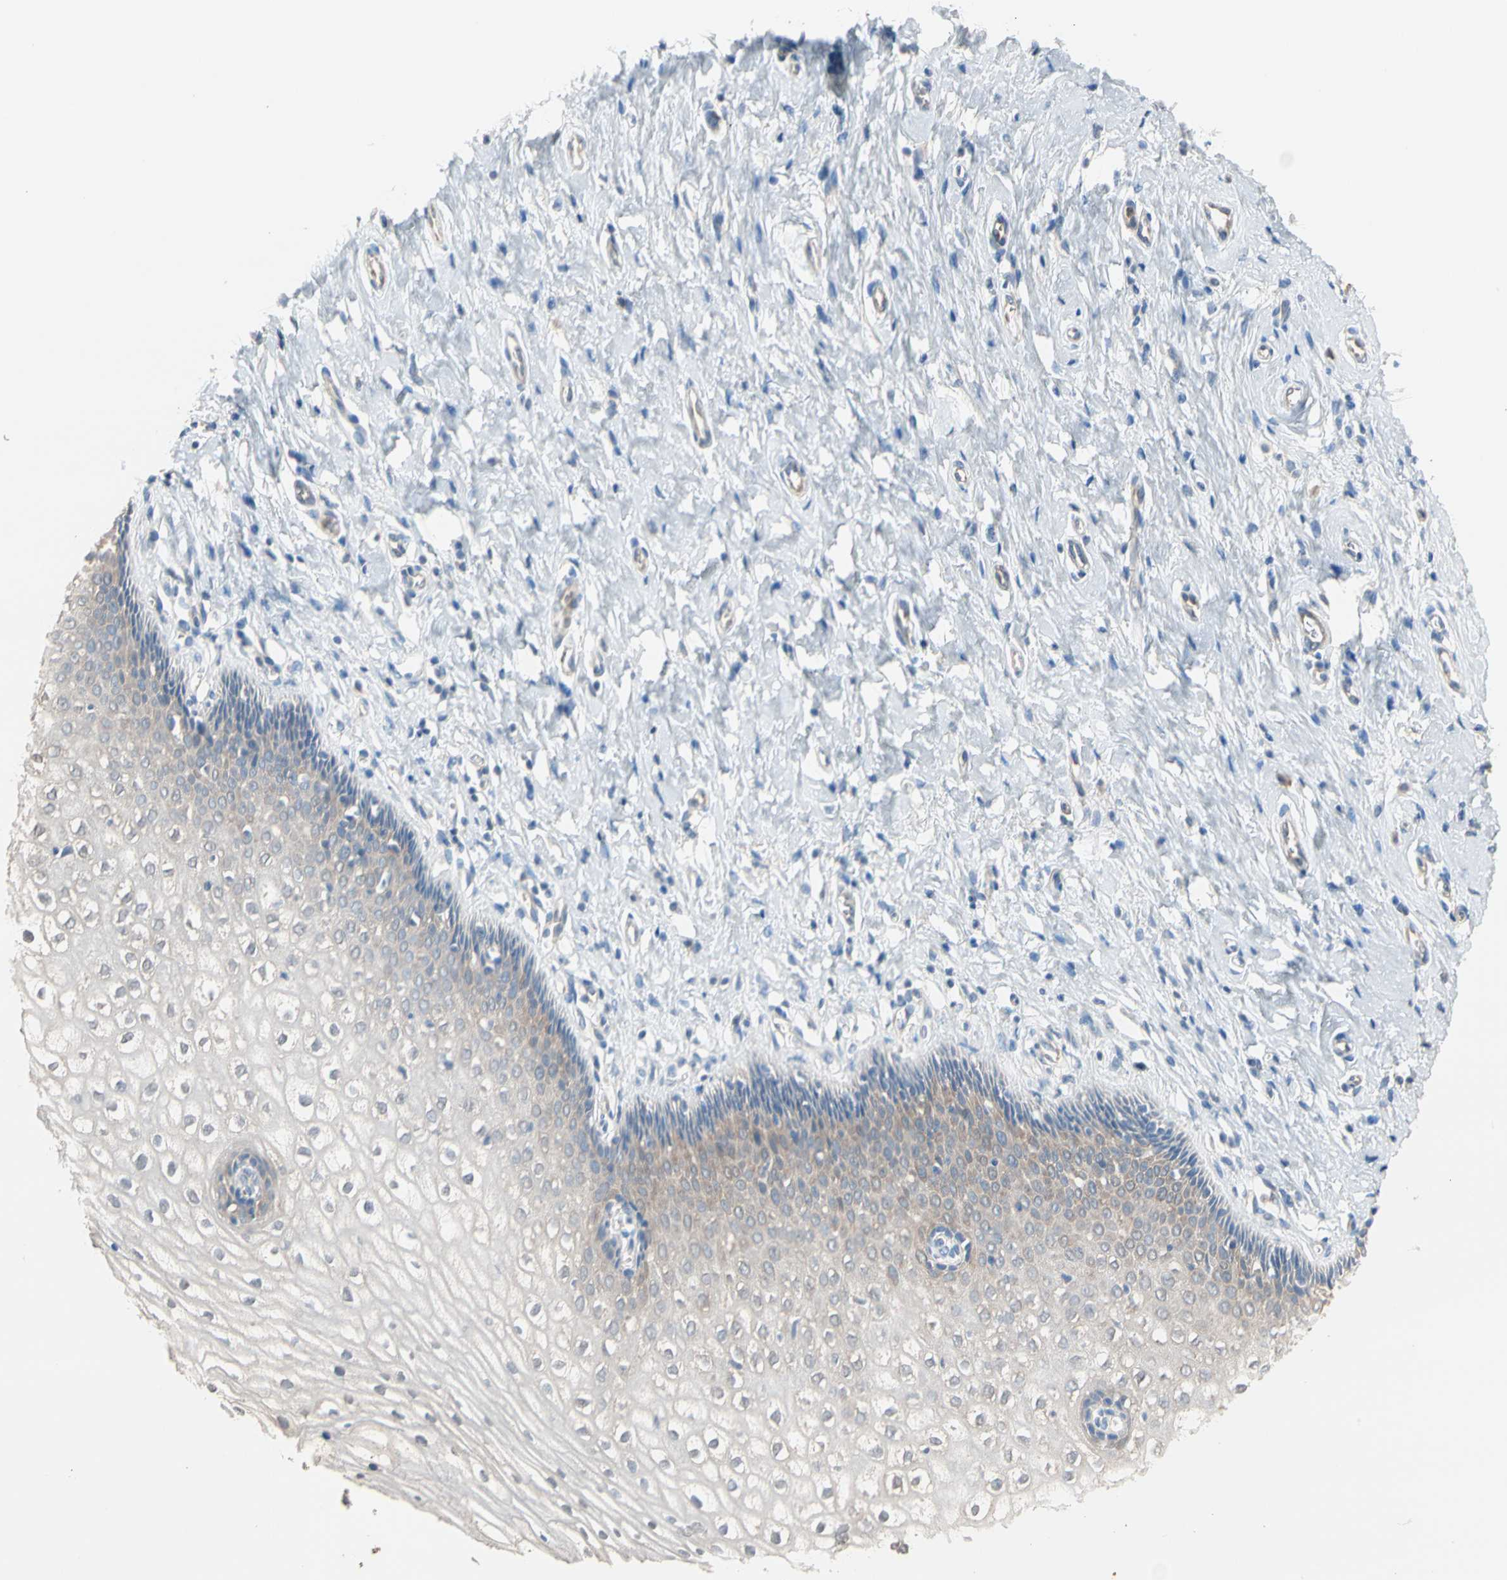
{"staining": {"intensity": "negative", "quantity": "none", "location": "none"}, "tissue": "vagina", "cell_type": "Squamous epithelial cells", "image_type": "normal", "snomed": [{"axis": "morphology", "description": "Normal tissue, NOS"}, {"axis": "topography", "description": "Soft tissue"}, {"axis": "topography", "description": "Vagina"}], "caption": "Benign vagina was stained to show a protein in brown. There is no significant positivity in squamous epithelial cells. Nuclei are stained in blue.", "gene": "BBOX1", "patient": {"sex": "female", "age": 61}}